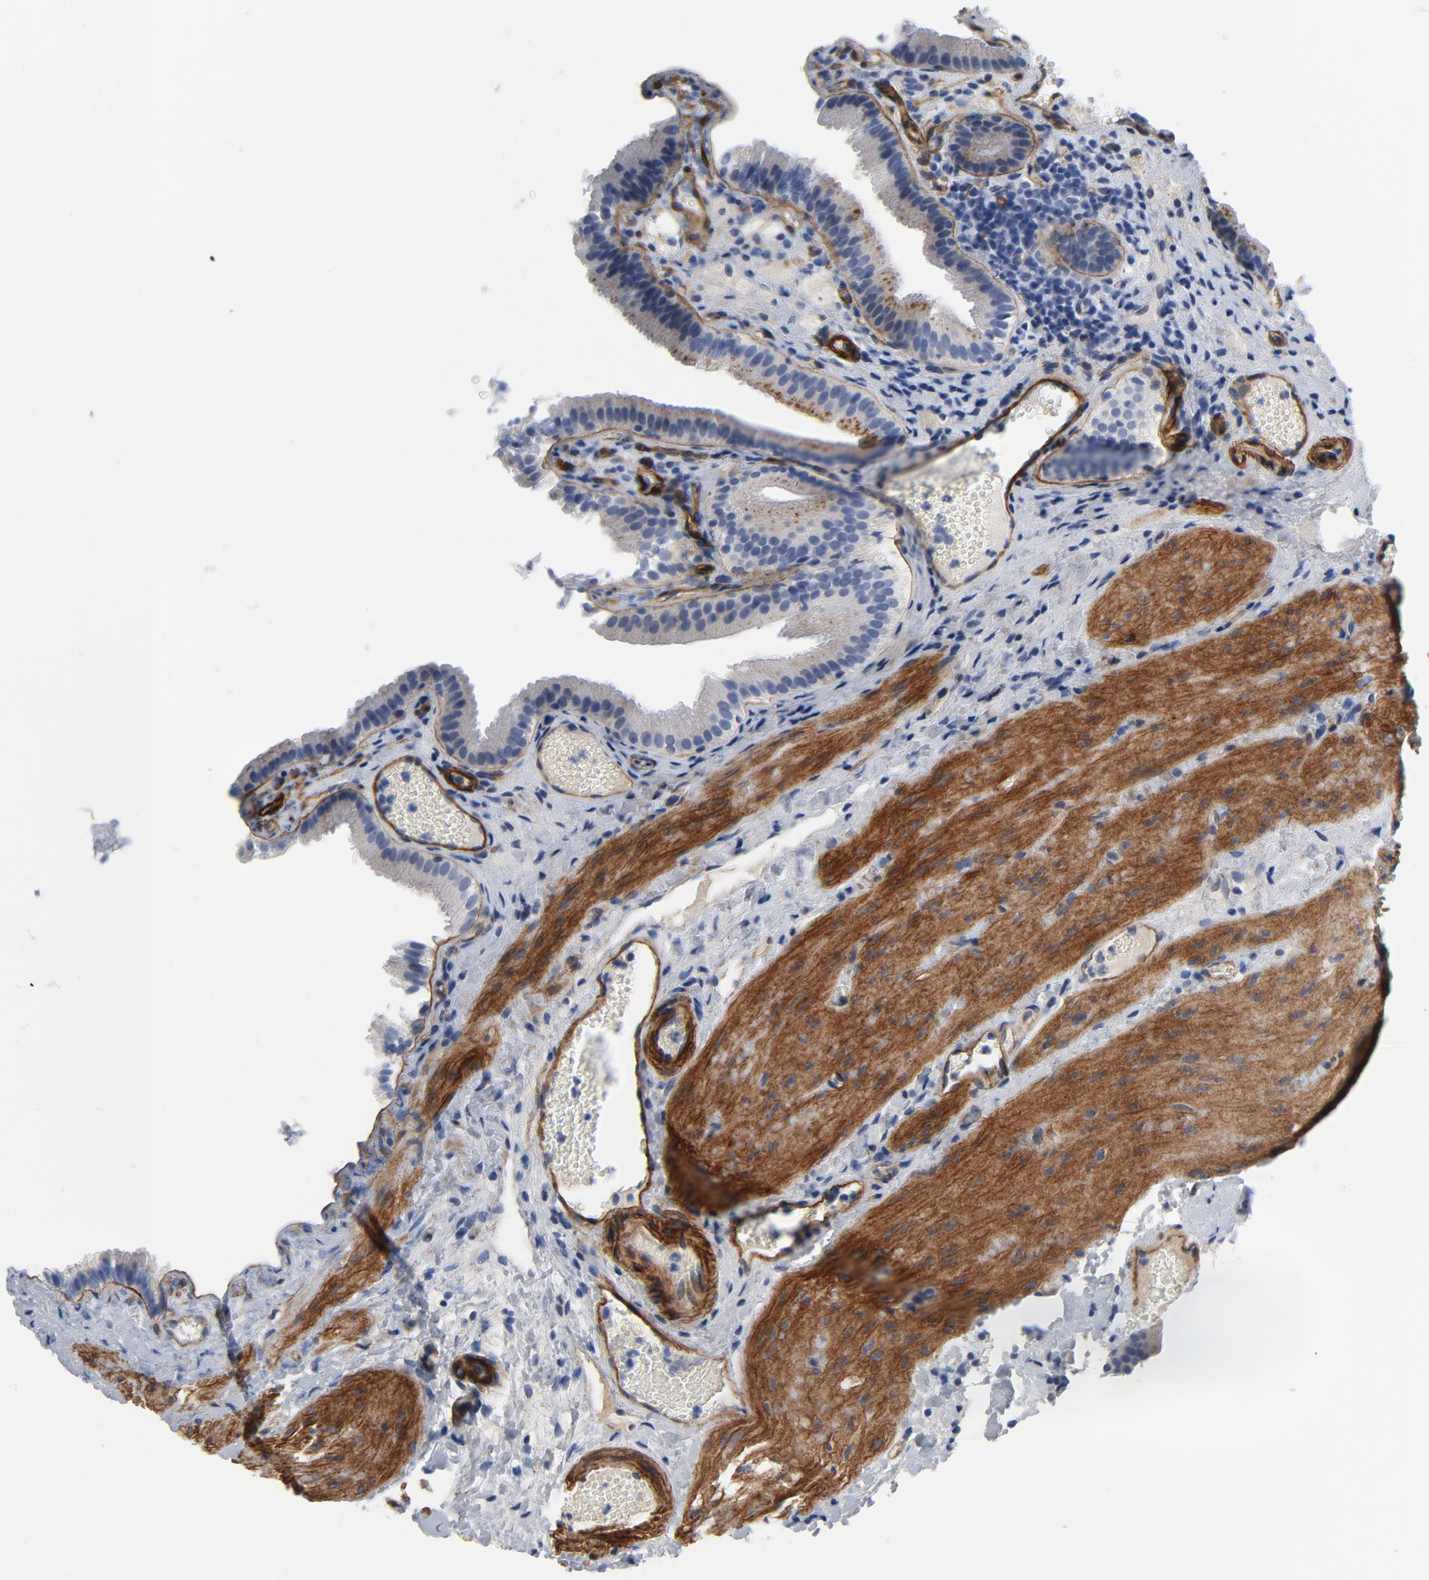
{"staining": {"intensity": "moderate", "quantity": "<25%", "location": "cytoplasmic/membranous"}, "tissue": "gallbladder", "cell_type": "Glandular cells", "image_type": "normal", "snomed": [{"axis": "morphology", "description": "Normal tissue, NOS"}, {"axis": "topography", "description": "Gallbladder"}], "caption": "Immunohistochemistry histopathology image of unremarkable gallbladder: human gallbladder stained using IHC shows low levels of moderate protein expression localized specifically in the cytoplasmic/membranous of glandular cells, appearing as a cytoplasmic/membranous brown color.", "gene": "LAMC1", "patient": {"sex": "female", "age": 24}}